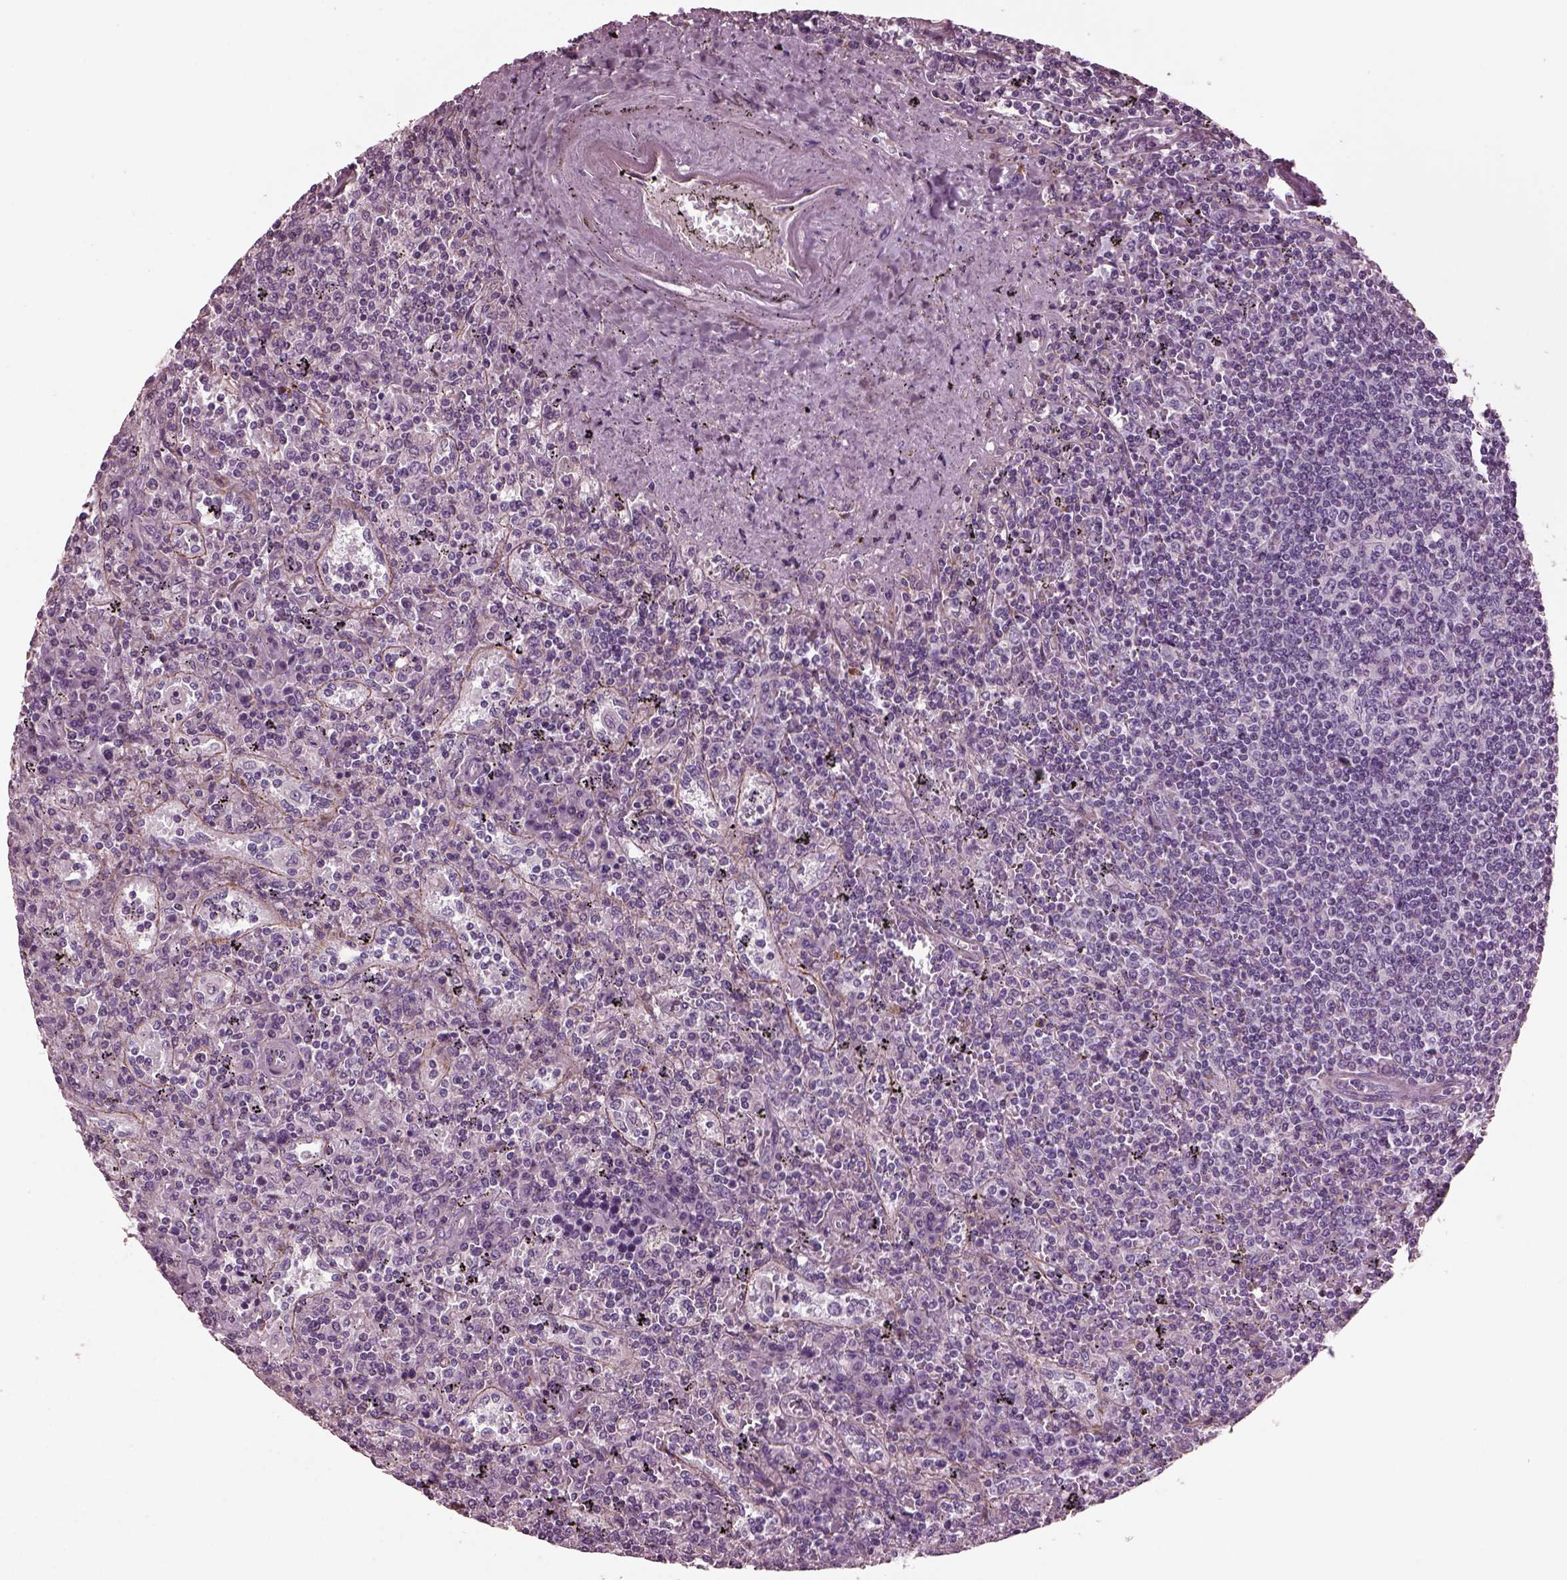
{"staining": {"intensity": "negative", "quantity": "none", "location": "none"}, "tissue": "lymphoma", "cell_type": "Tumor cells", "image_type": "cancer", "snomed": [{"axis": "morphology", "description": "Malignant lymphoma, non-Hodgkin's type, Low grade"}, {"axis": "topography", "description": "Spleen"}], "caption": "Histopathology image shows no protein expression in tumor cells of lymphoma tissue.", "gene": "GDF11", "patient": {"sex": "male", "age": 62}}